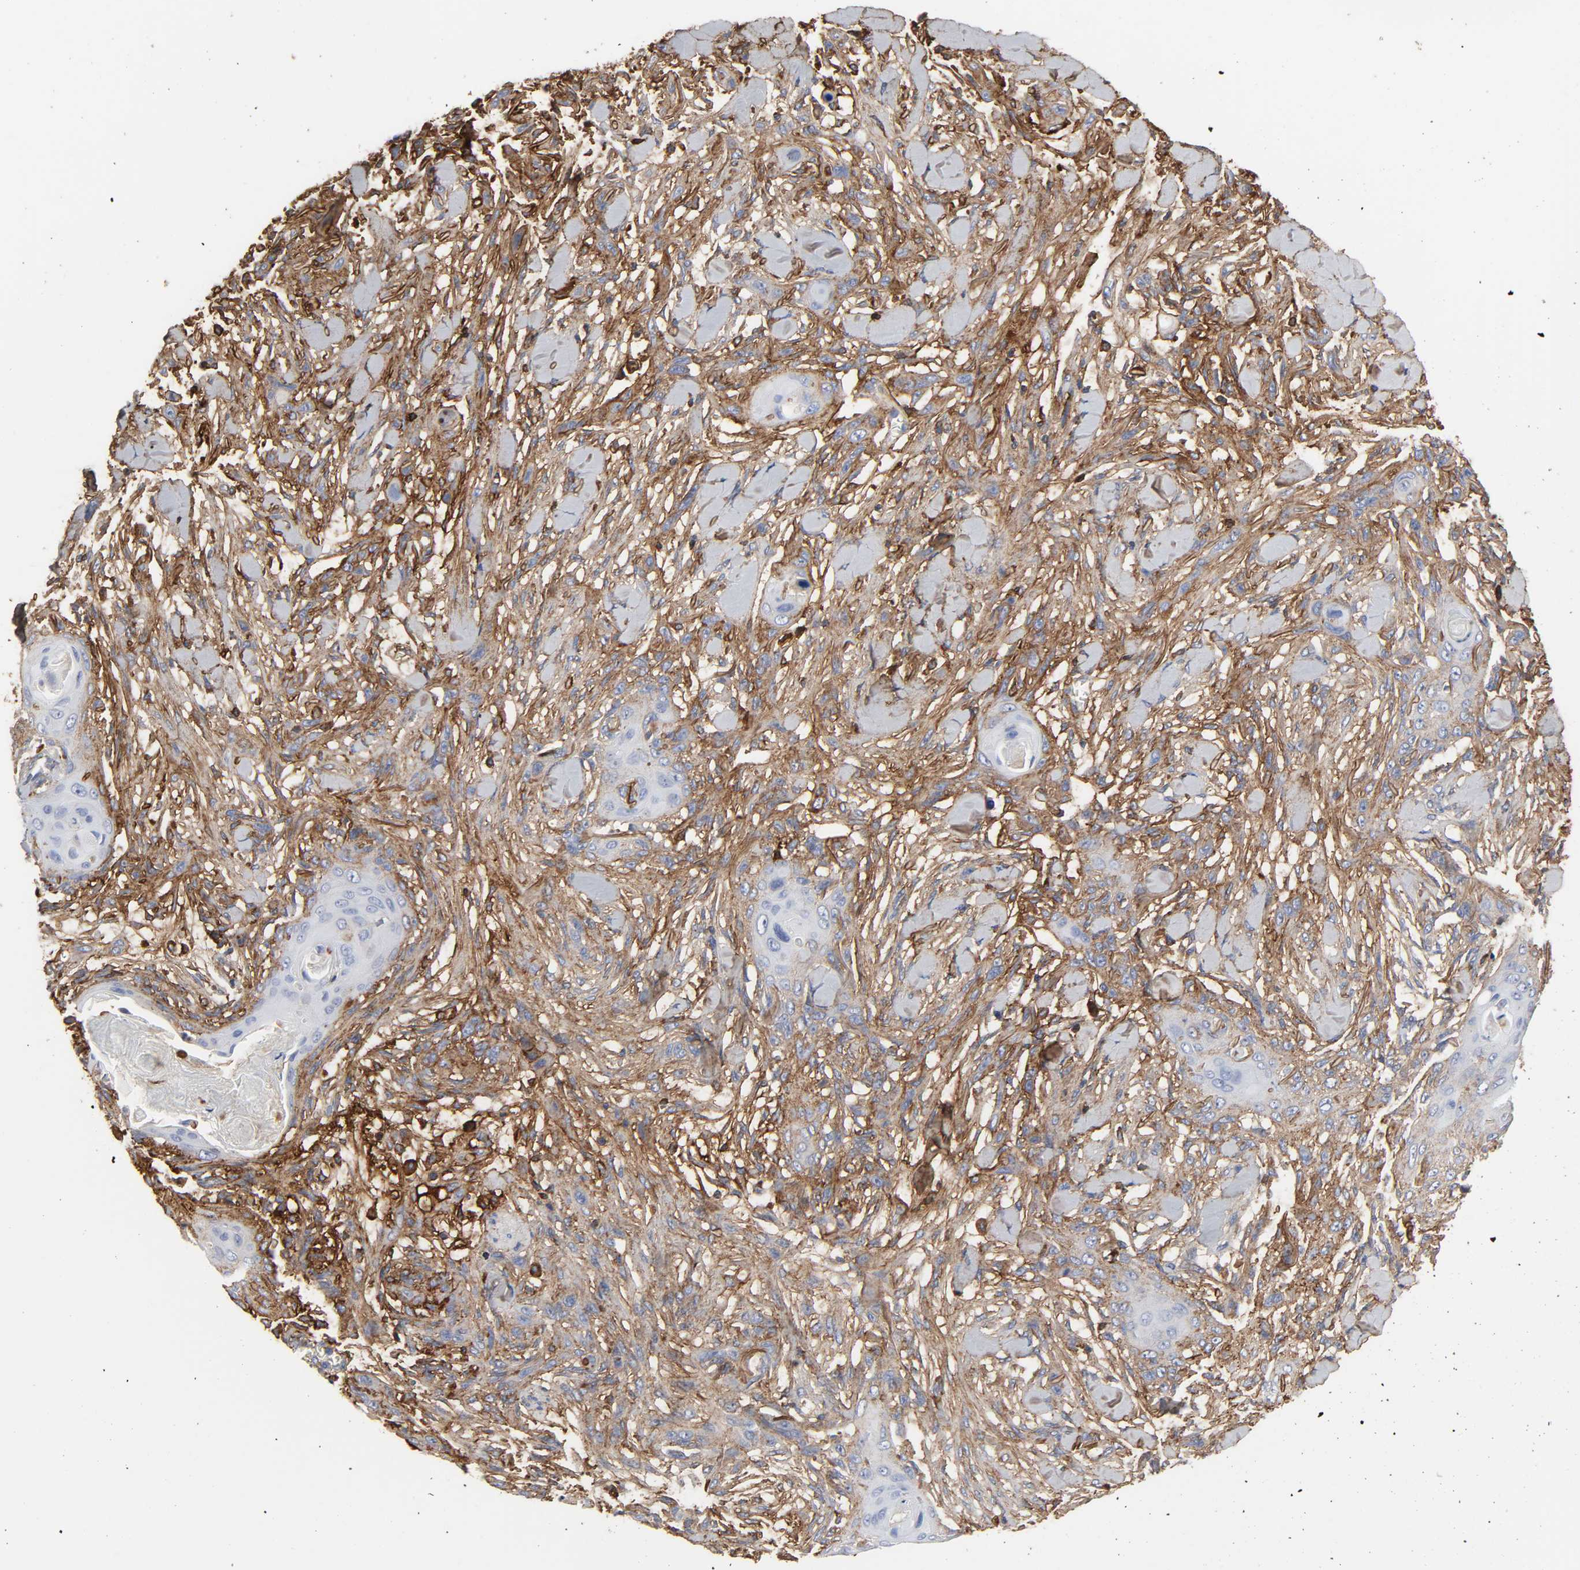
{"staining": {"intensity": "negative", "quantity": "none", "location": "none"}, "tissue": "skin cancer", "cell_type": "Tumor cells", "image_type": "cancer", "snomed": [{"axis": "morphology", "description": "Squamous cell carcinoma, NOS"}, {"axis": "topography", "description": "Skin"}], "caption": "Immunohistochemistry image of neoplastic tissue: human skin squamous cell carcinoma stained with DAB reveals no significant protein staining in tumor cells.", "gene": "FBLN1", "patient": {"sex": "female", "age": 59}}